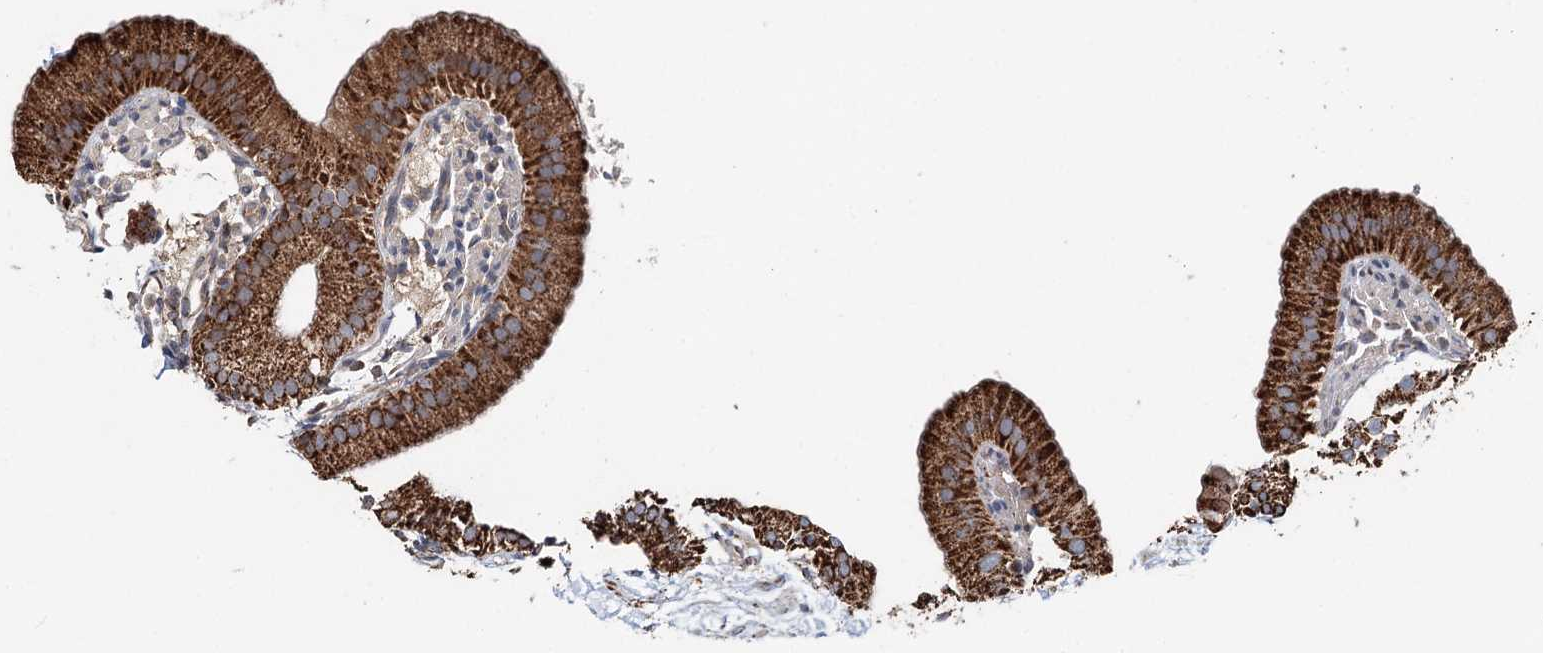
{"staining": {"intensity": "strong", "quantity": ">75%", "location": "cytoplasmic/membranous"}, "tissue": "gallbladder", "cell_type": "Glandular cells", "image_type": "normal", "snomed": [{"axis": "morphology", "description": "Normal tissue, NOS"}, {"axis": "topography", "description": "Gallbladder"}], "caption": "A high amount of strong cytoplasmic/membranous expression is seen in approximately >75% of glandular cells in benign gallbladder.", "gene": "APH1A", "patient": {"sex": "male", "age": 55}}